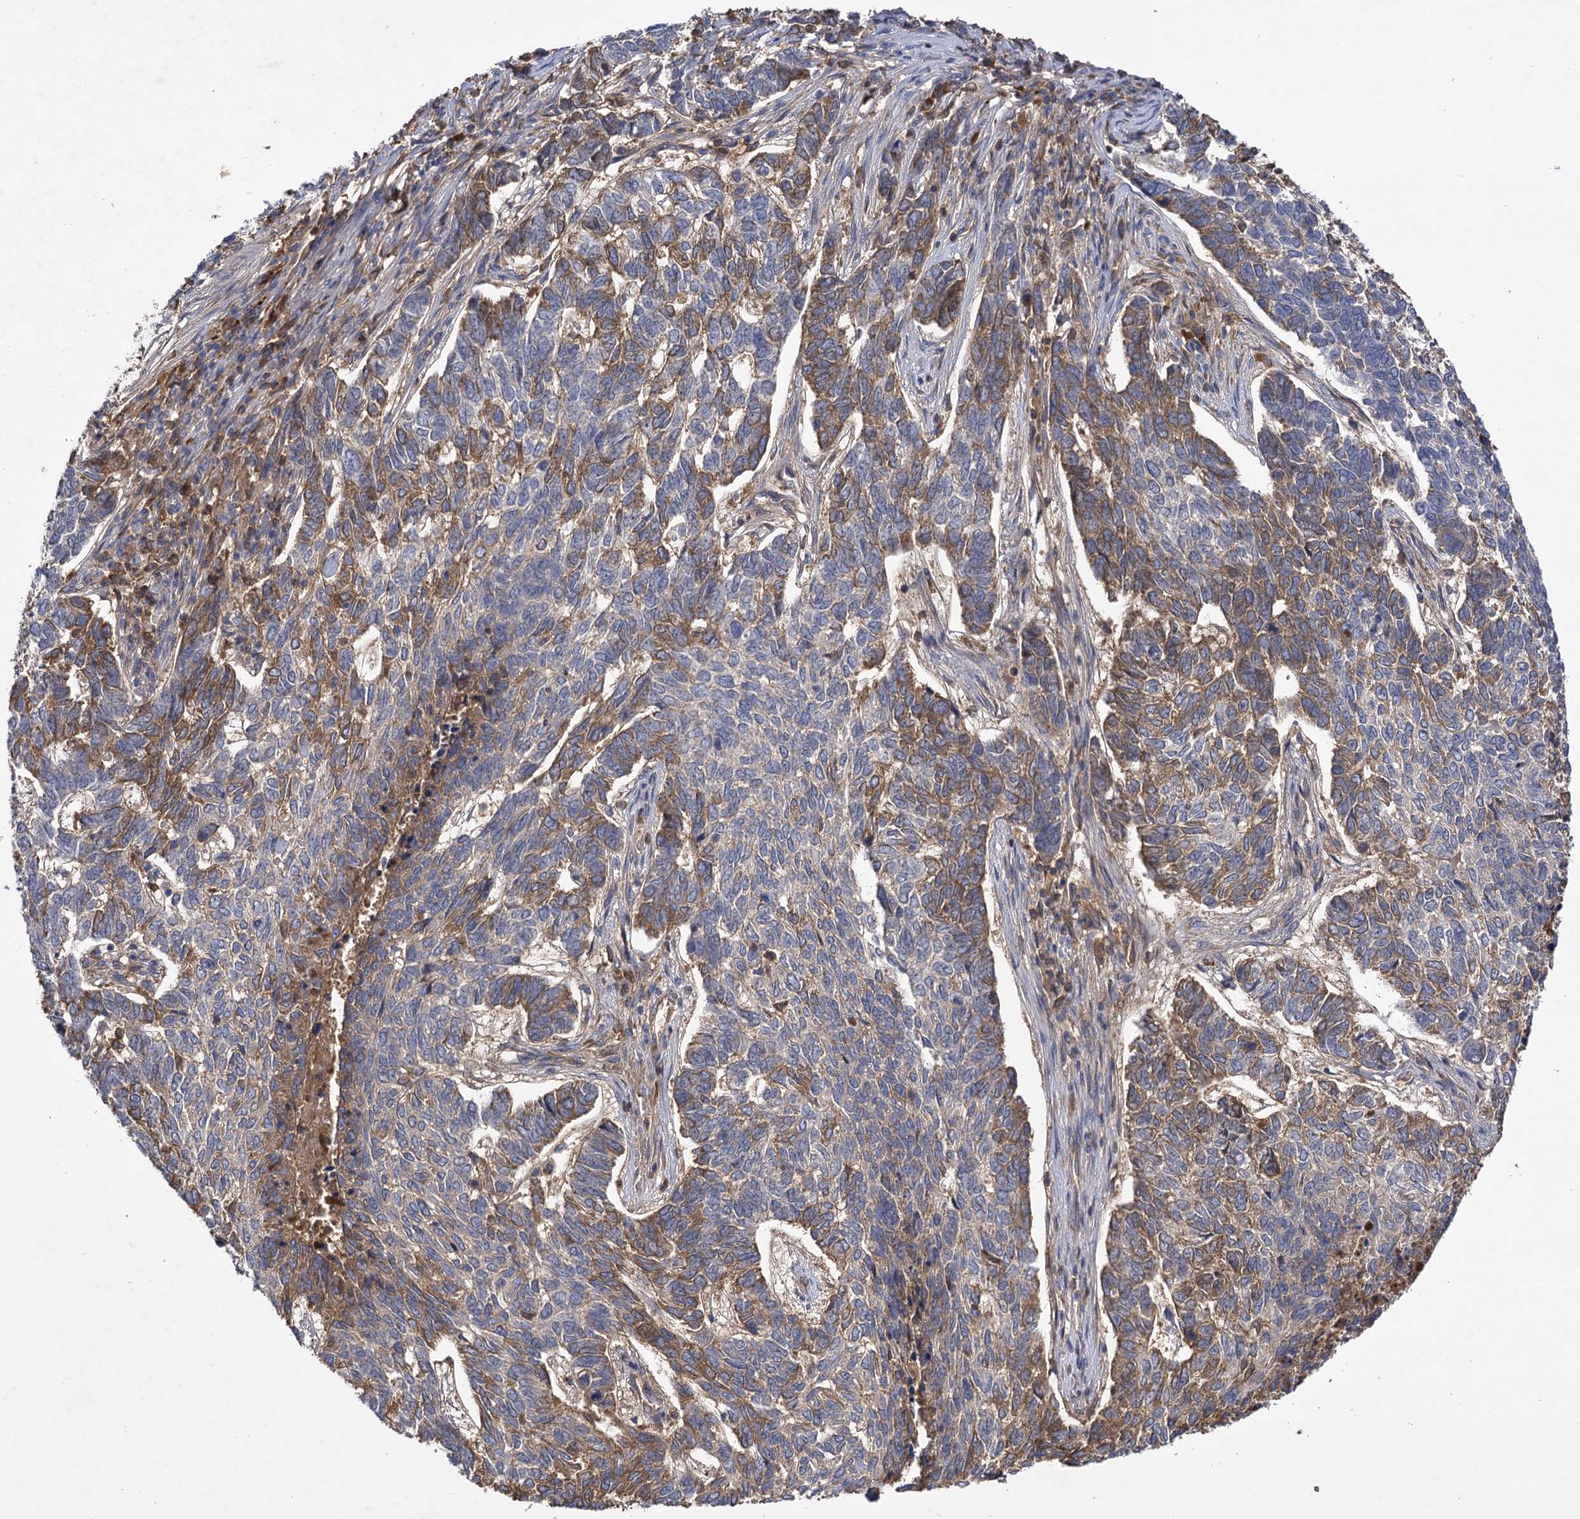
{"staining": {"intensity": "moderate", "quantity": "25%-75%", "location": "cytoplasmic/membranous"}, "tissue": "skin cancer", "cell_type": "Tumor cells", "image_type": "cancer", "snomed": [{"axis": "morphology", "description": "Basal cell carcinoma"}, {"axis": "topography", "description": "Skin"}], "caption": "This photomicrograph reveals skin basal cell carcinoma stained with immunohistochemistry to label a protein in brown. The cytoplasmic/membranous of tumor cells show moderate positivity for the protein. Nuclei are counter-stained blue.", "gene": "USP50", "patient": {"sex": "female", "age": 65}}